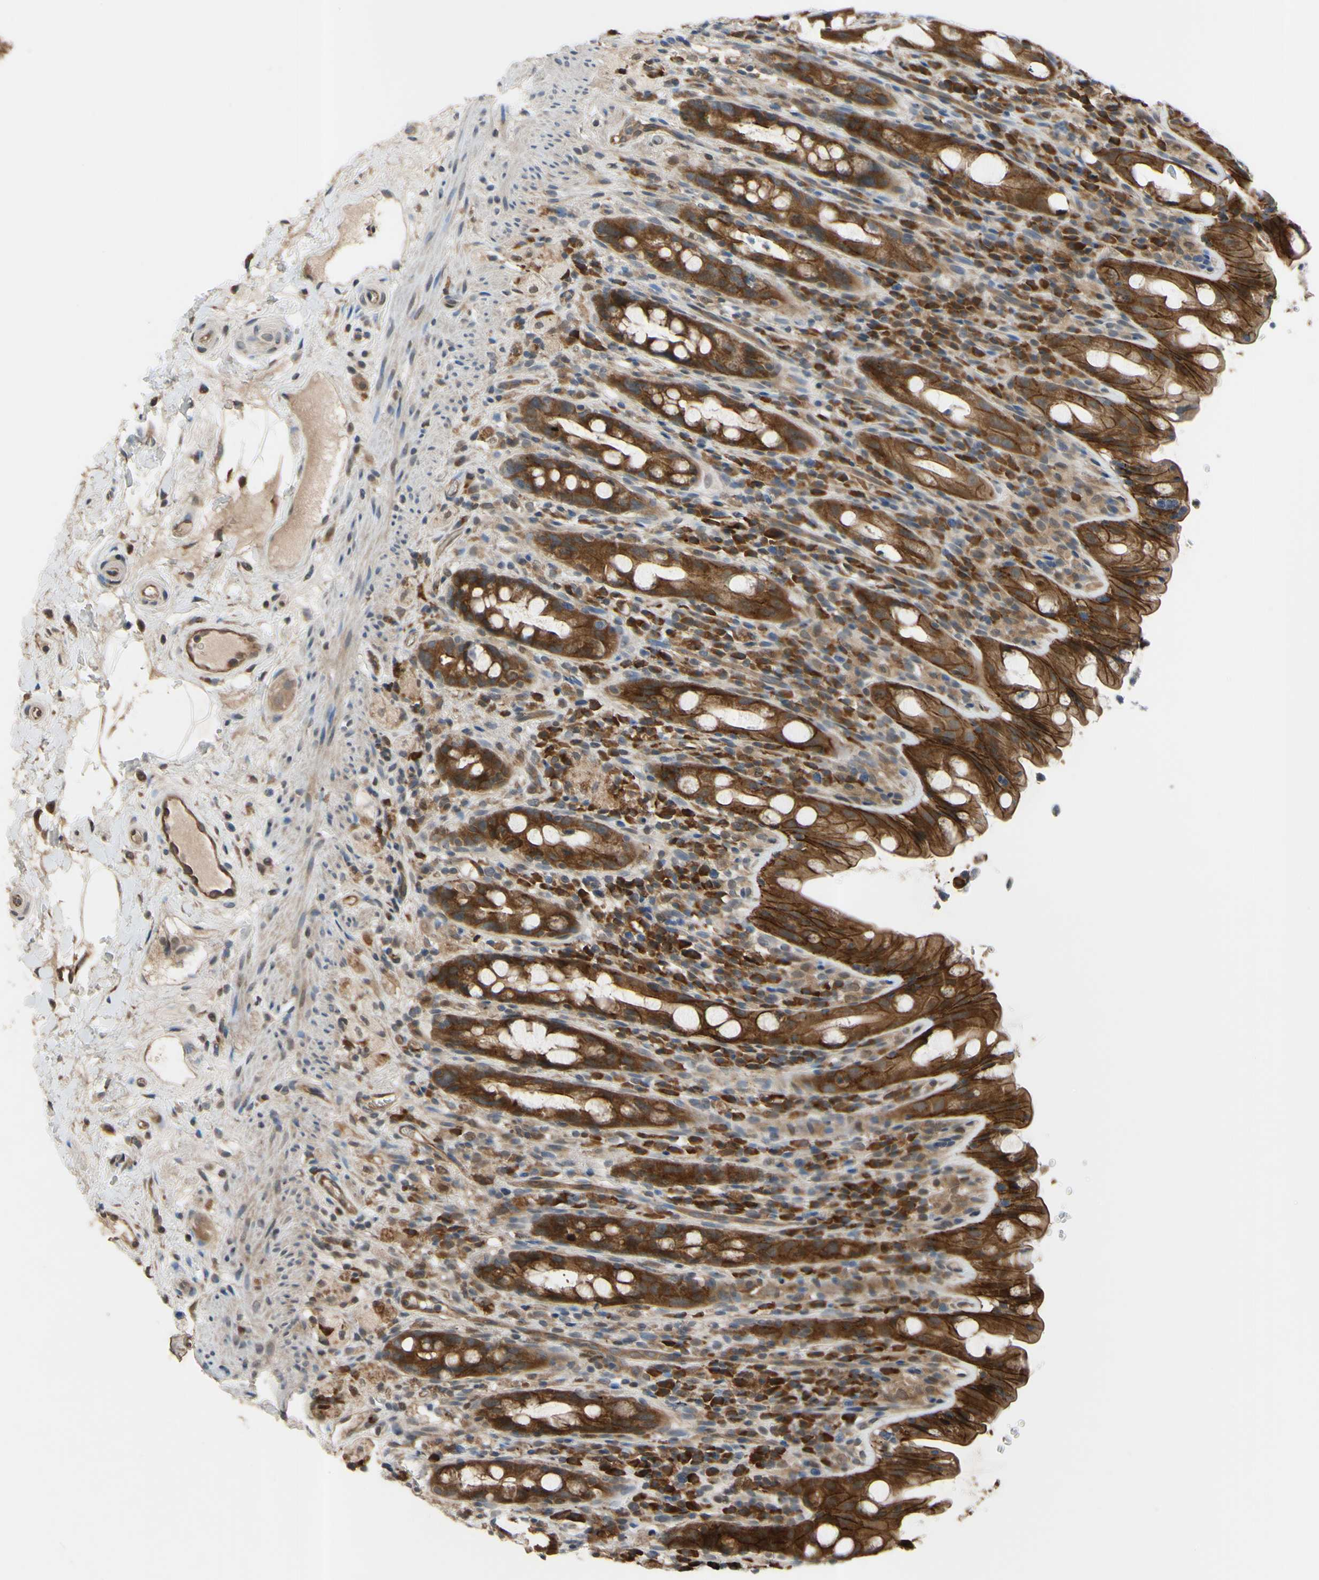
{"staining": {"intensity": "strong", "quantity": ">75%", "location": "cytoplasmic/membranous"}, "tissue": "rectum", "cell_type": "Glandular cells", "image_type": "normal", "snomed": [{"axis": "morphology", "description": "Normal tissue, NOS"}, {"axis": "topography", "description": "Rectum"}], "caption": "The immunohistochemical stain highlights strong cytoplasmic/membranous staining in glandular cells of normal rectum.", "gene": "XIAP", "patient": {"sex": "male", "age": 44}}